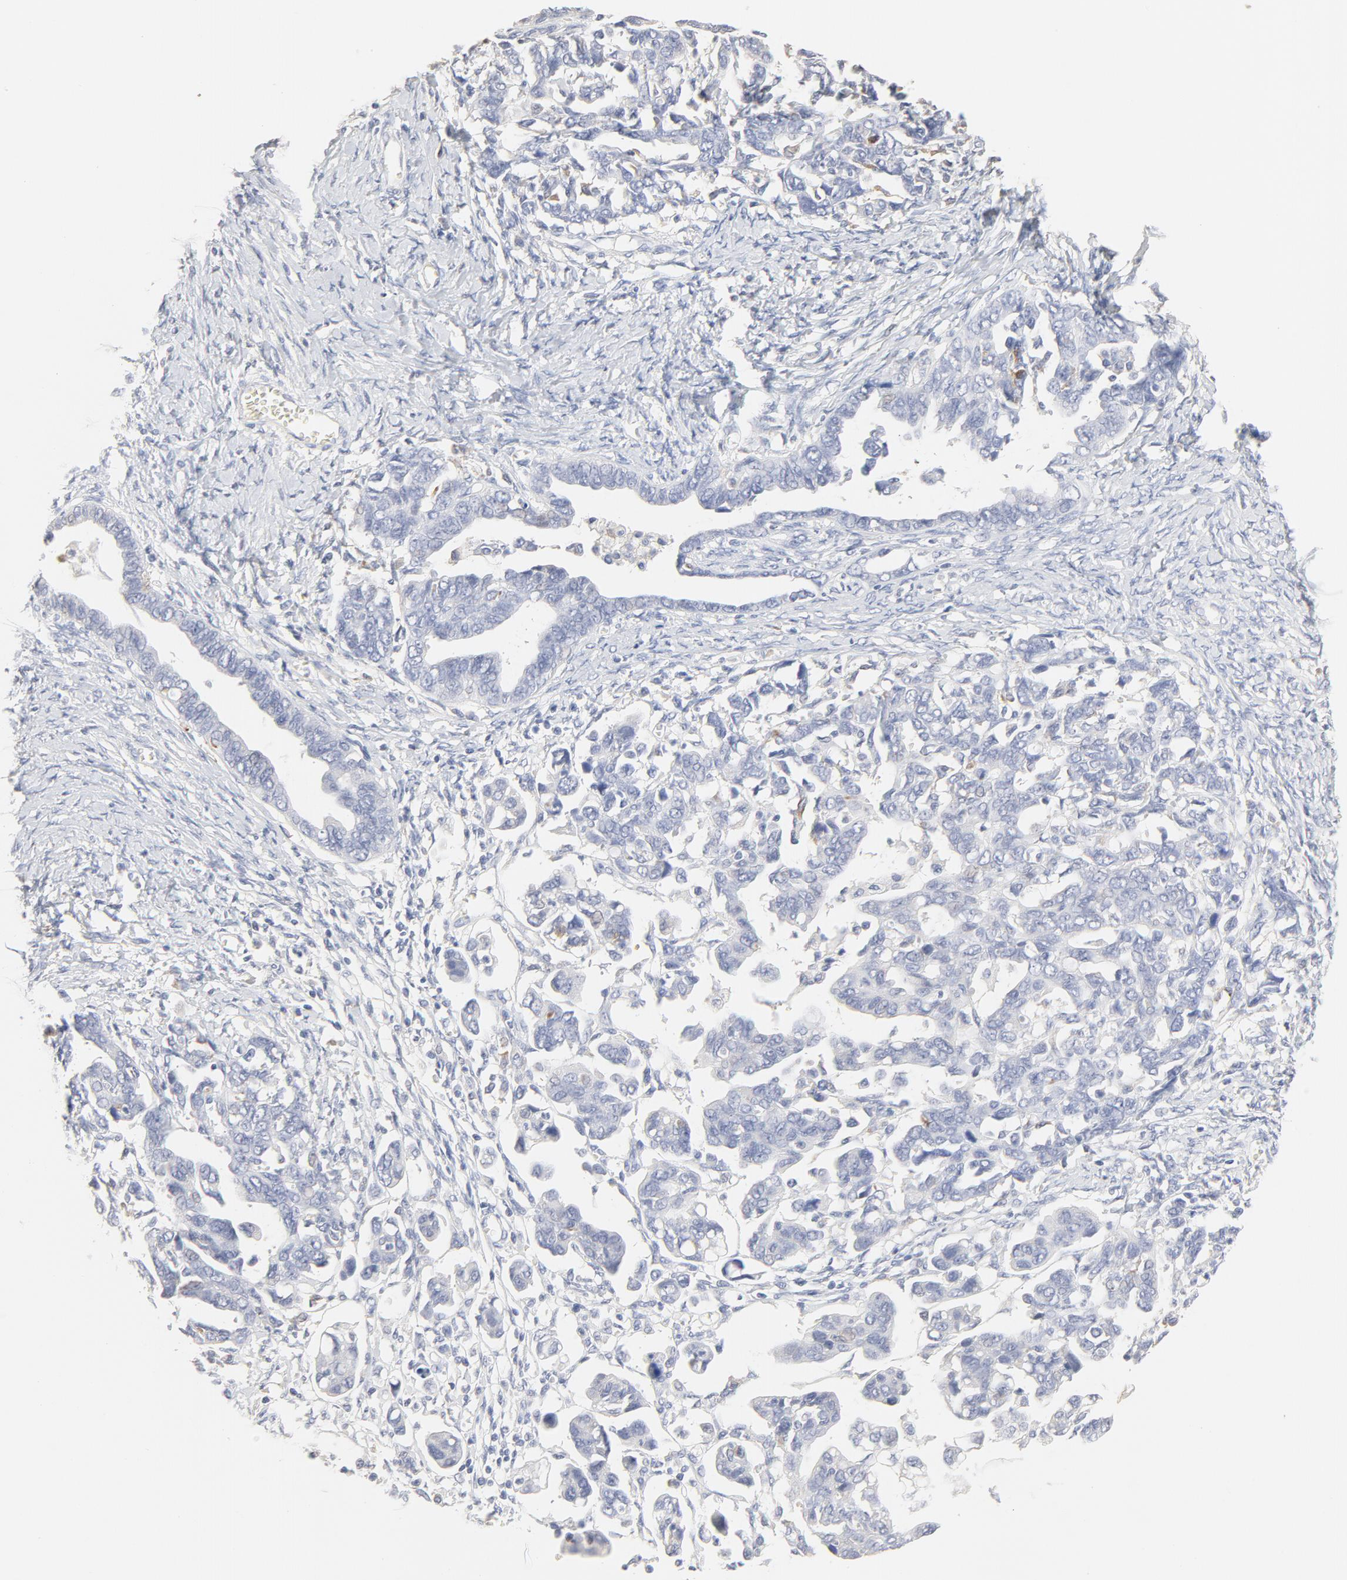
{"staining": {"intensity": "negative", "quantity": "none", "location": "none"}, "tissue": "ovarian cancer", "cell_type": "Tumor cells", "image_type": "cancer", "snomed": [{"axis": "morphology", "description": "Cystadenocarcinoma, serous, NOS"}, {"axis": "topography", "description": "Ovary"}], "caption": "An immunohistochemistry image of ovarian cancer (serous cystadenocarcinoma) is shown. There is no staining in tumor cells of ovarian cancer (serous cystadenocarcinoma).", "gene": "FCGBP", "patient": {"sex": "female", "age": 69}}